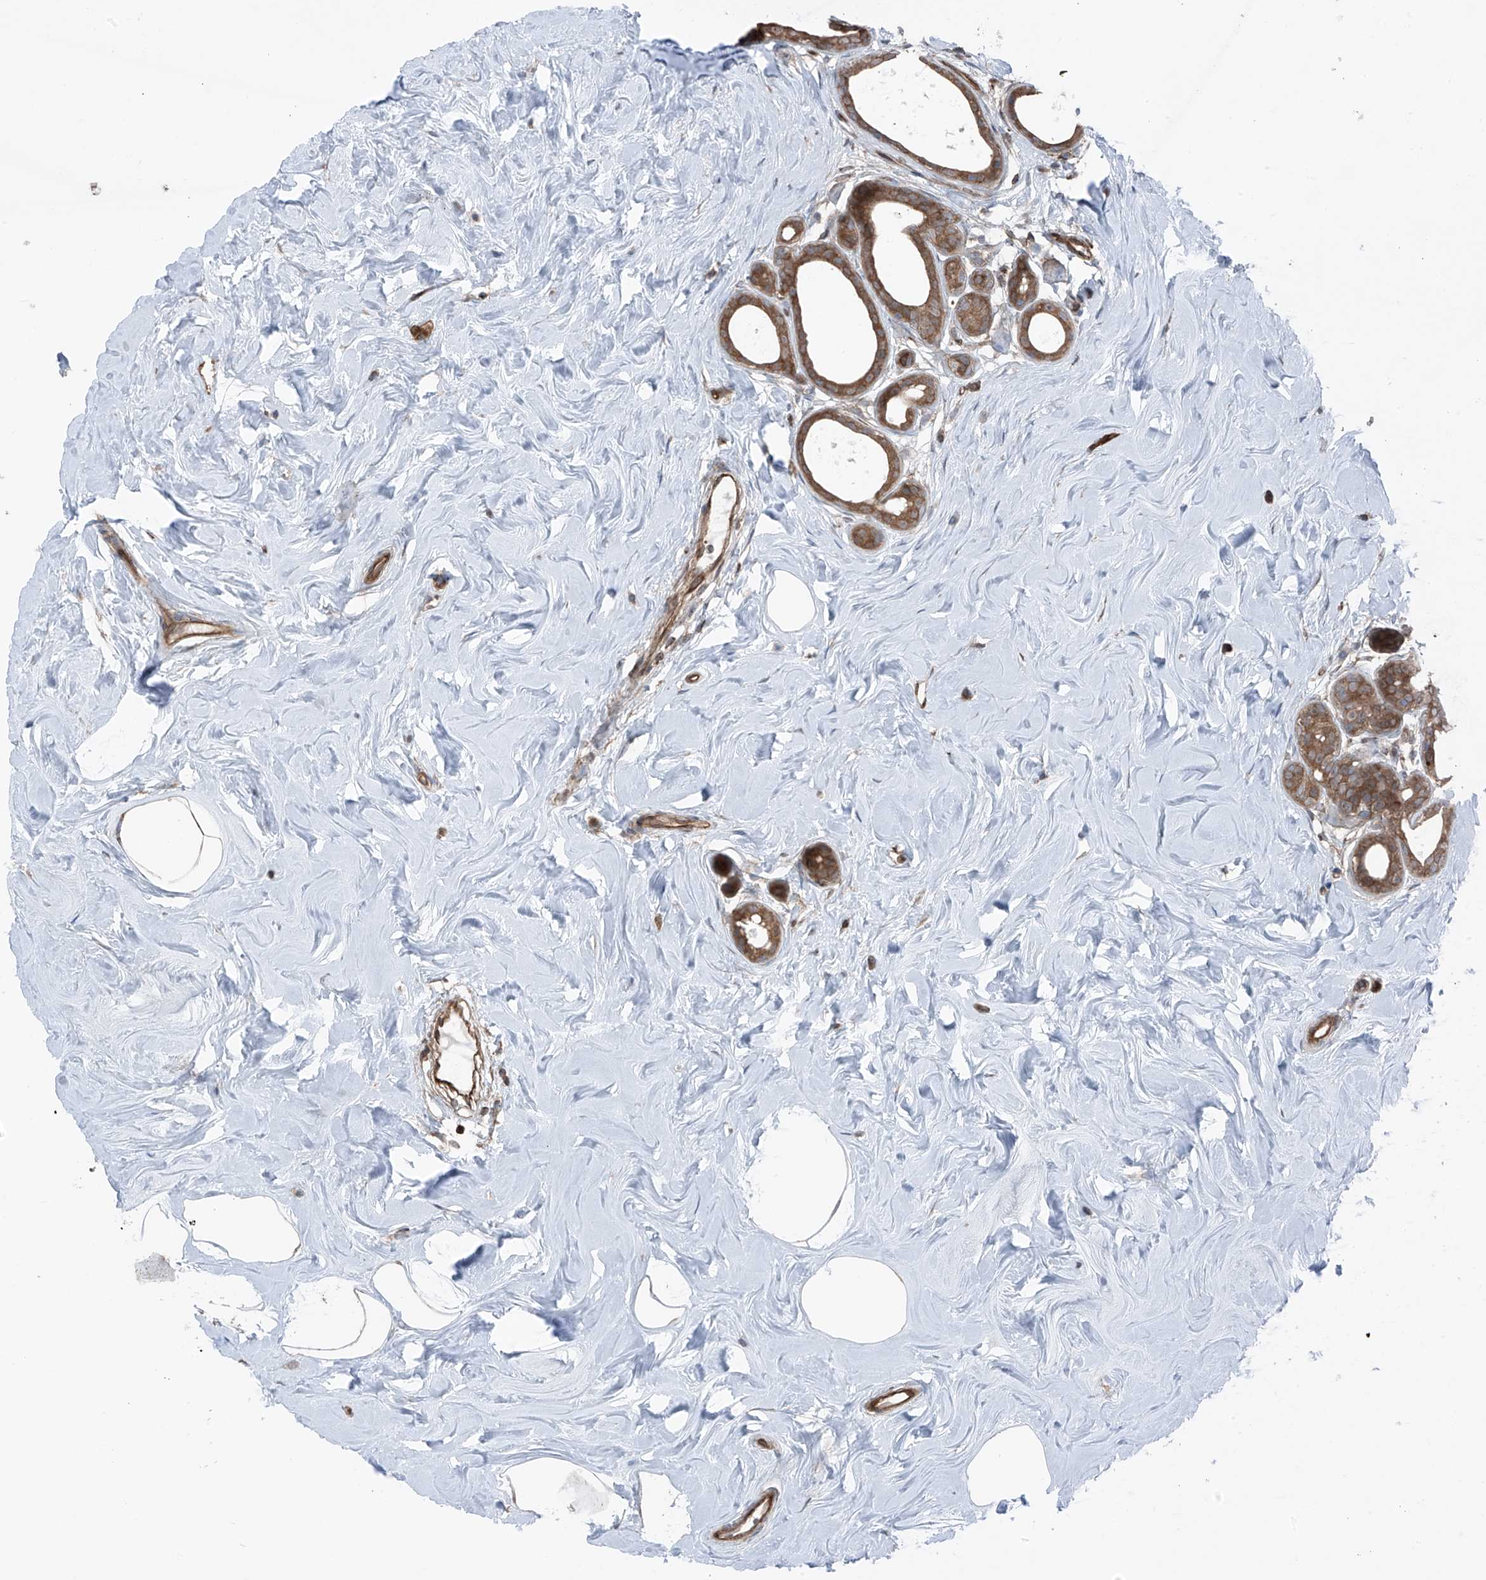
{"staining": {"intensity": "moderate", "quantity": ">75%", "location": "cytoplasmic/membranous"}, "tissue": "breast cancer", "cell_type": "Tumor cells", "image_type": "cancer", "snomed": [{"axis": "morphology", "description": "Lobular carcinoma"}, {"axis": "topography", "description": "Breast"}], "caption": "Moderate cytoplasmic/membranous staining is appreciated in approximately >75% of tumor cells in breast cancer (lobular carcinoma).", "gene": "TXNDC9", "patient": {"sex": "female", "age": 47}}